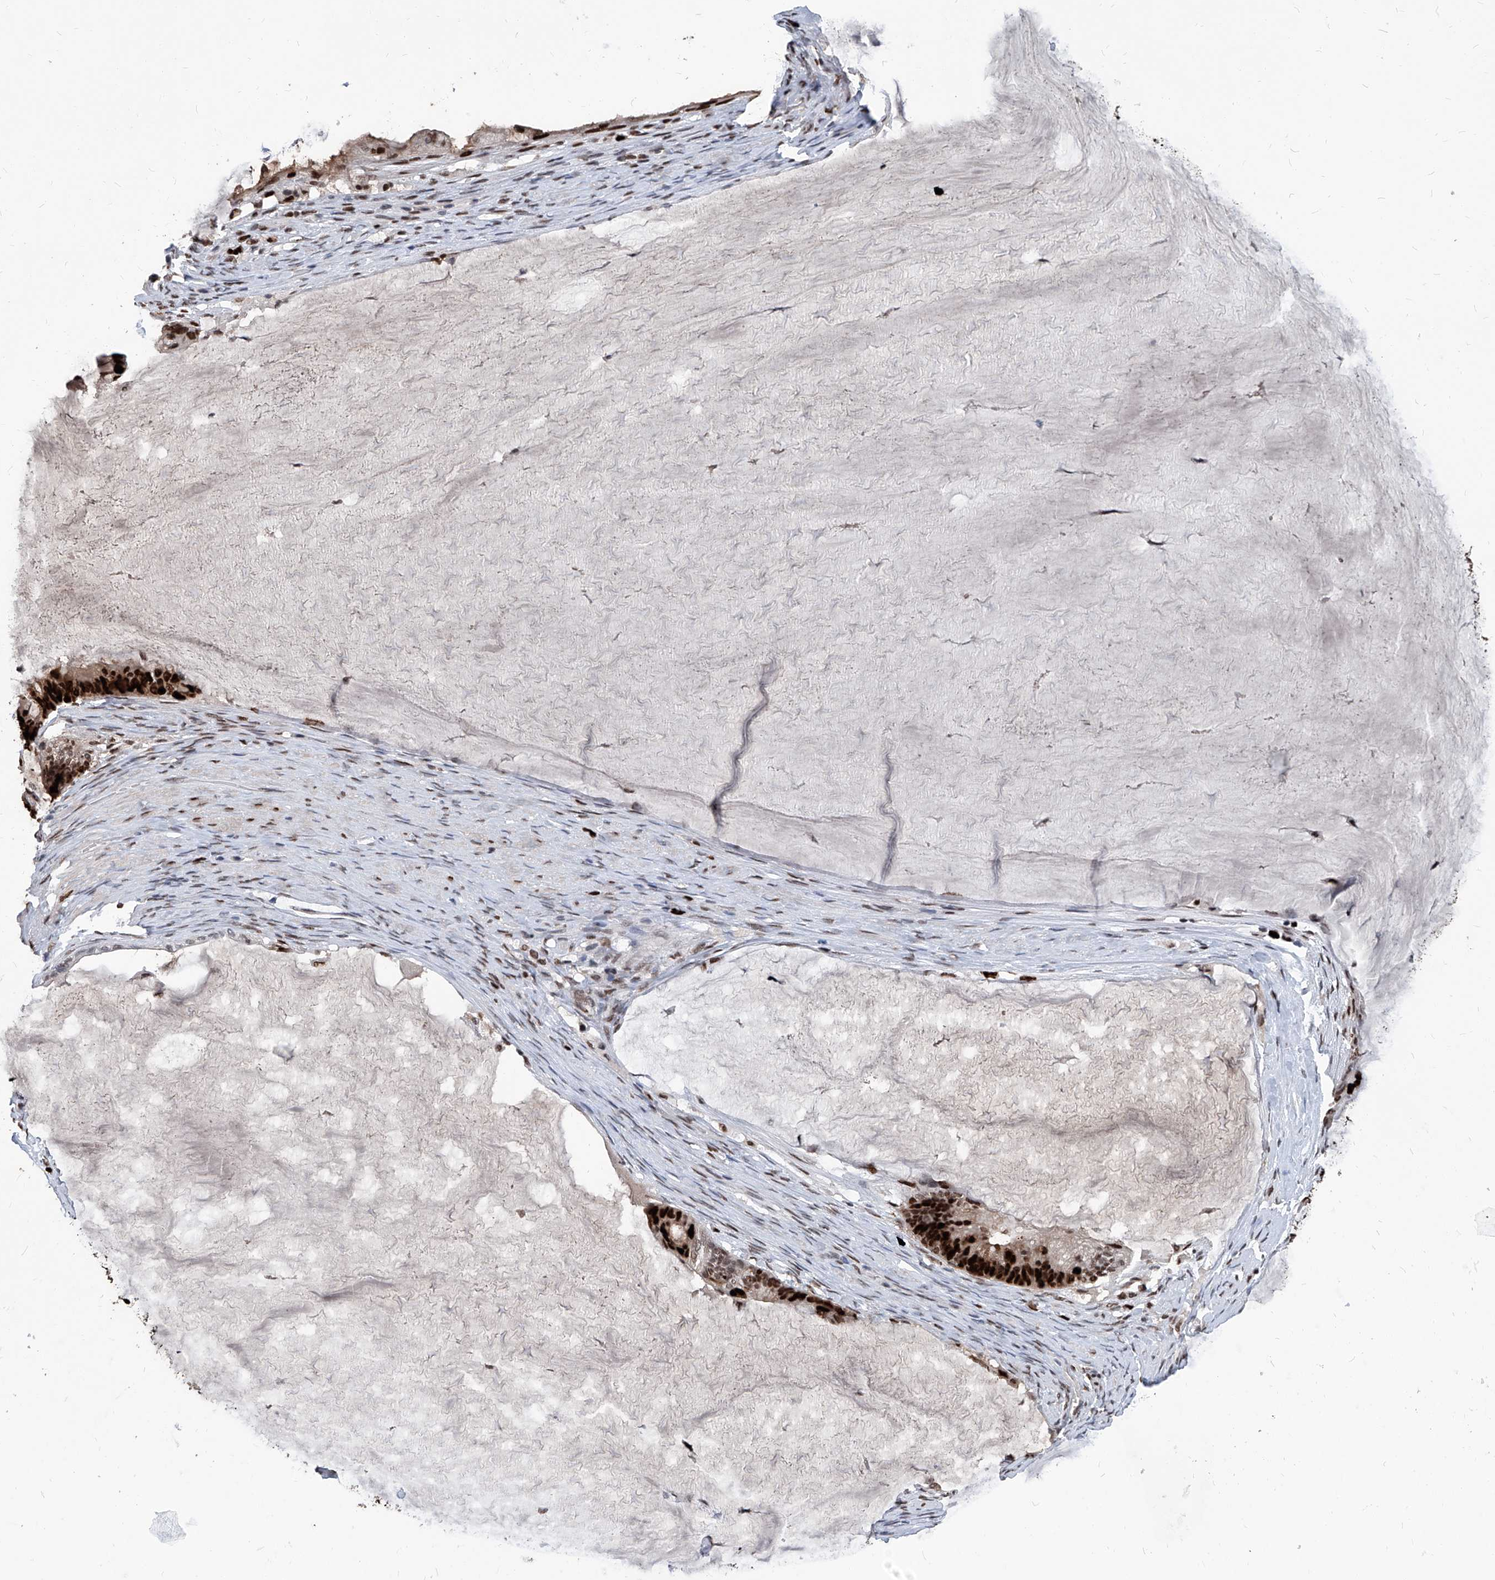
{"staining": {"intensity": "strong", "quantity": ">75%", "location": "nuclear"}, "tissue": "ovarian cancer", "cell_type": "Tumor cells", "image_type": "cancer", "snomed": [{"axis": "morphology", "description": "Cystadenocarcinoma, mucinous, NOS"}, {"axis": "topography", "description": "Ovary"}], "caption": "A micrograph of mucinous cystadenocarcinoma (ovarian) stained for a protein reveals strong nuclear brown staining in tumor cells.", "gene": "PCNA", "patient": {"sex": "female", "age": 61}}